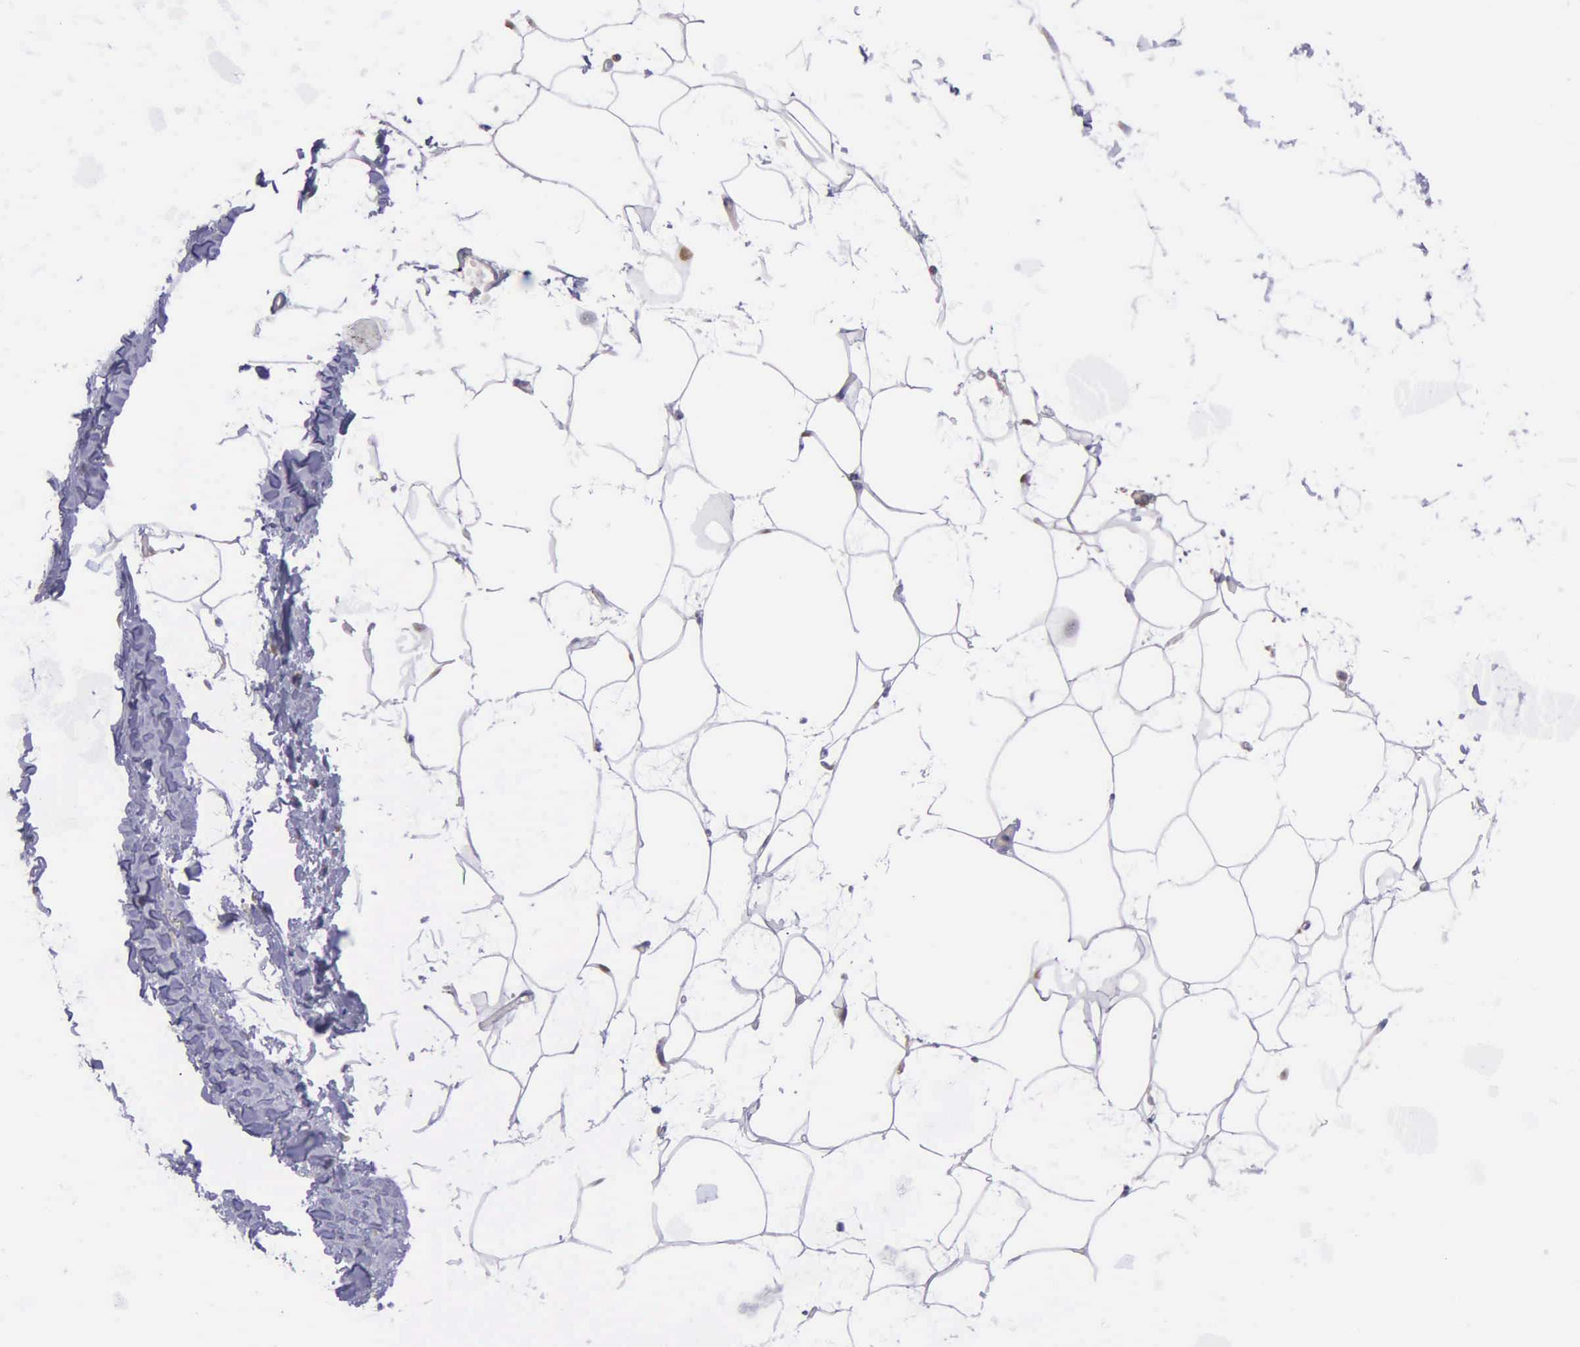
{"staining": {"intensity": "negative", "quantity": "none", "location": "none"}, "tissue": "adipose tissue", "cell_type": "Adipocytes", "image_type": "normal", "snomed": [{"axis": "morphology", "description": "Normal tissue, NOS"}, {"axis": "topography", "description": "Breast"}], "caption": "Protein analysis of unremarkable adipose tissue exhibits no significant staining in adipocytes. (DAB IHC with hematoxylin counter stain).", "gene": "ZC3H12B", "patient": {"sex": "female", "age": 45}}